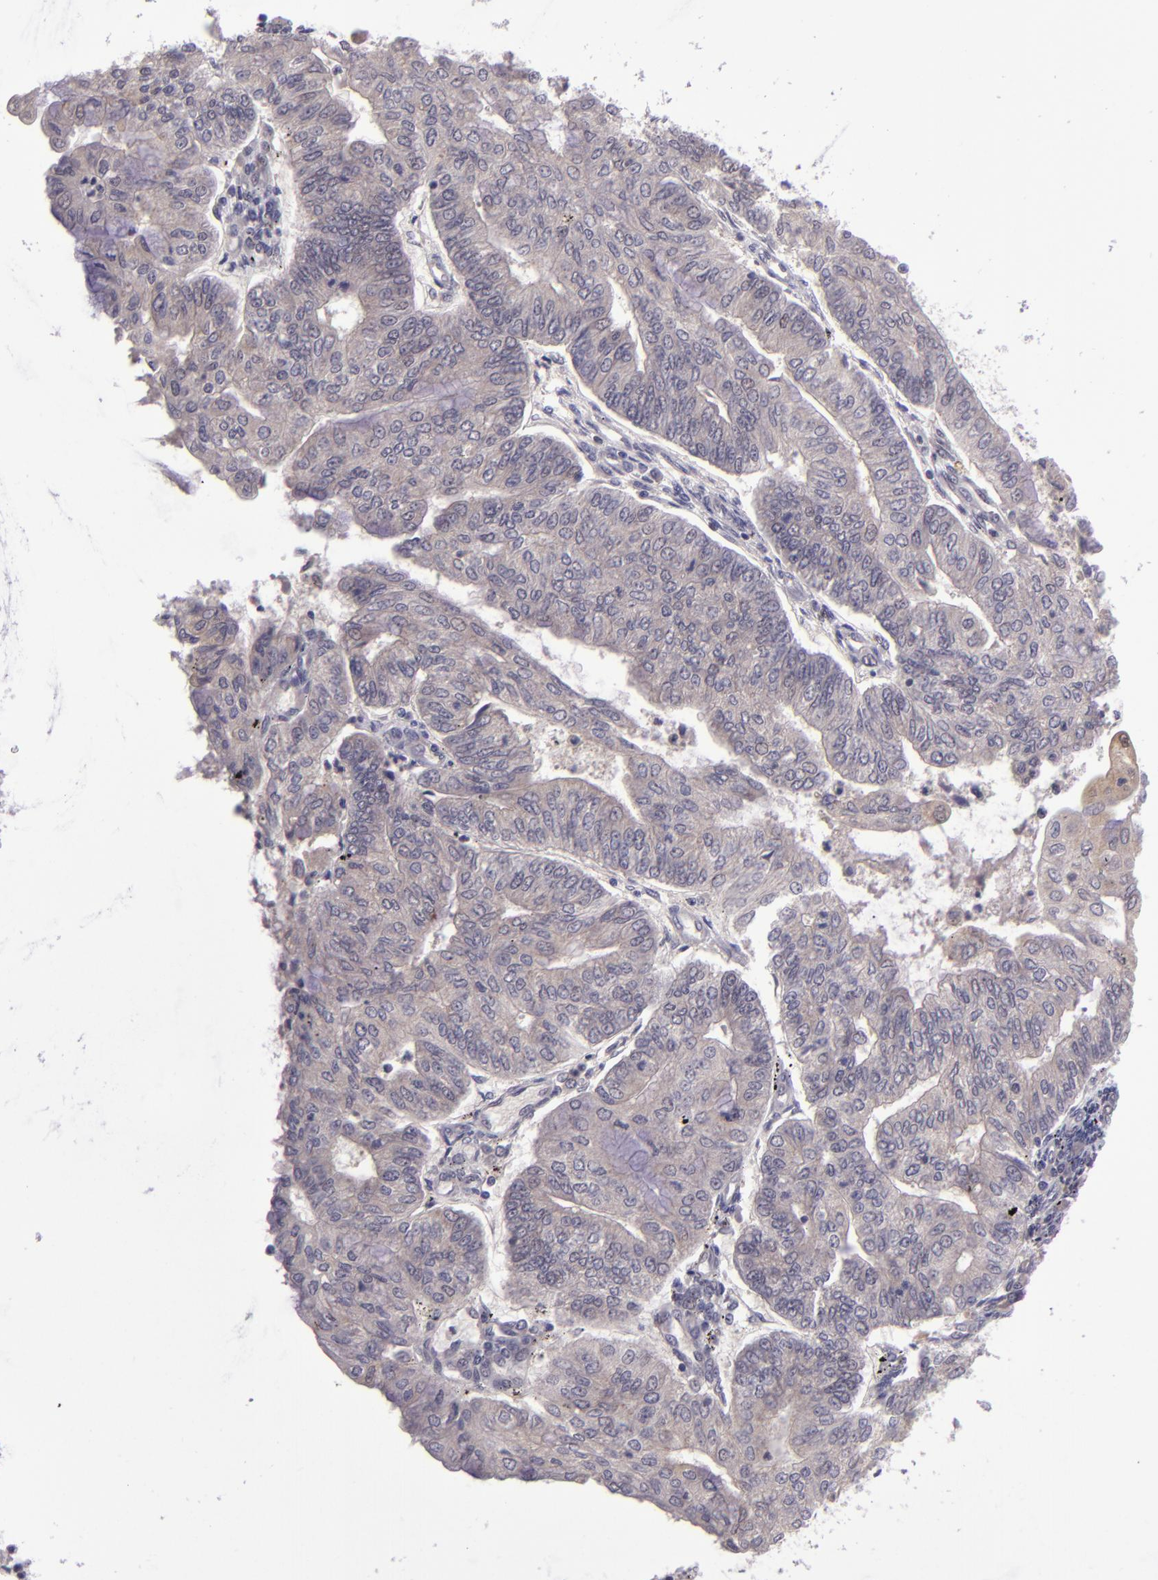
{"staining": {"intensity": "weak", "quantity": ">75%", "location": "cytoplasmic/membranous"}, "tissue": "endometrial cancer", "cell_type": "Tumor cells", "image_type": "cancer", "snomed": [{"axis": "morphology", "description": "Adenocarcinoma, NOS"}, {"axis": "topography", "description": "Endometrium"}], "caption": "Endometrial adenocarcinoma was stained to show a protein in brown. There is low levels of weak cytoplasmic/membranous positivity in about >75% of tumor cells. Ihc stains the protein of interest in brown and the nuclei are stained blue.", "gene": "PCNX4", "patient": {"sex": "female", "age": 59}}